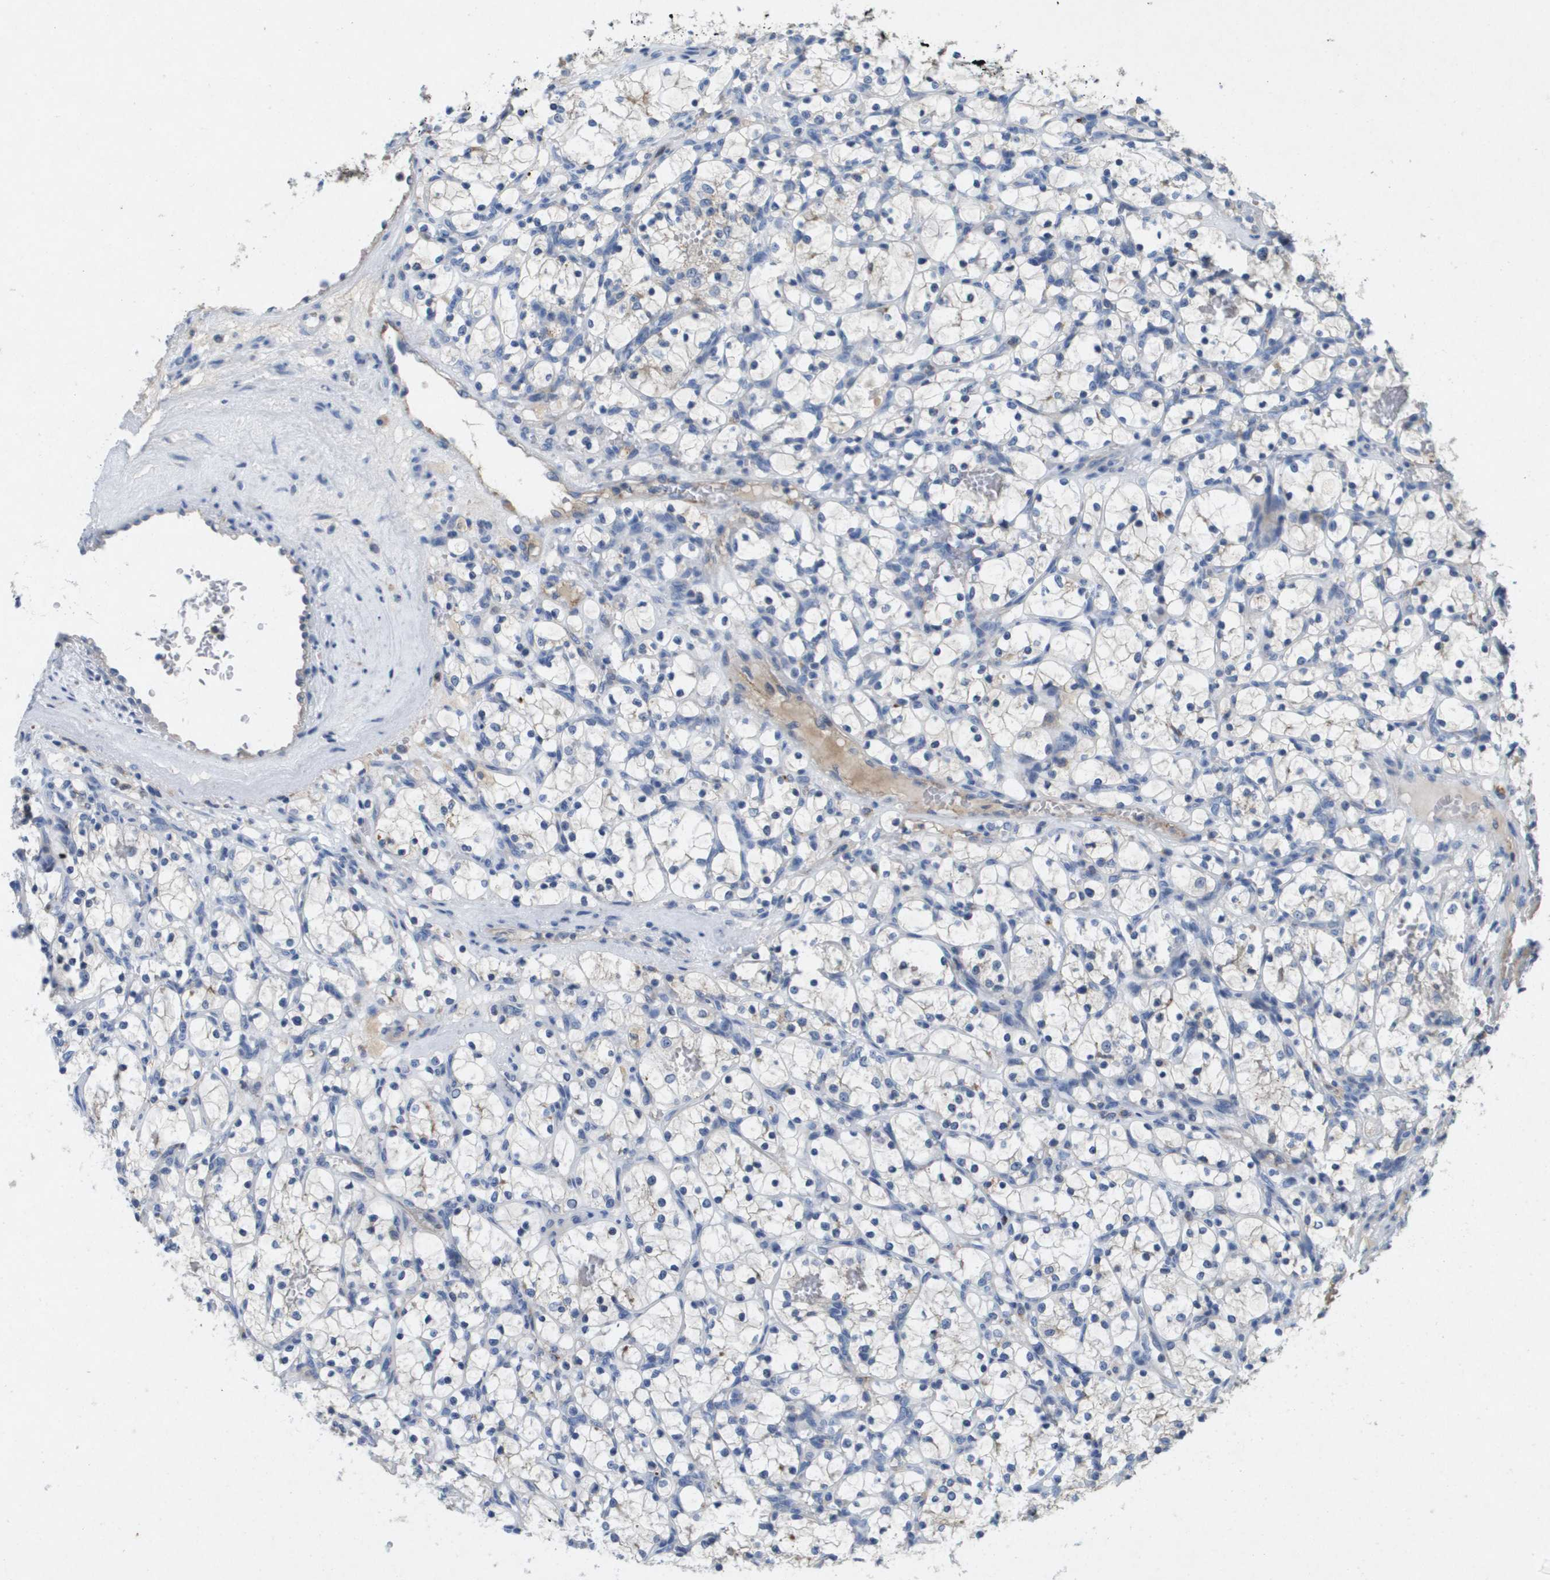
{"staining": {"intensity": "negative", "quantity": "none", "location": "none"}, "tissue": "renal cancer", "cell_type": "Tumor cells", "image_type": "cancer", "snomed": [{"axis": "morphology", "description": "Adenocarcinoma, NOS"}, {"axis": "topography", "description": "Kidney"}], "caption": "This is an immunohistochemistry micrograph of renal cancer (adenocarcinoma). There is no positivity in tumor cells.", "gene": "LIPG", "patient": {"sex": "female", "age": 69}}